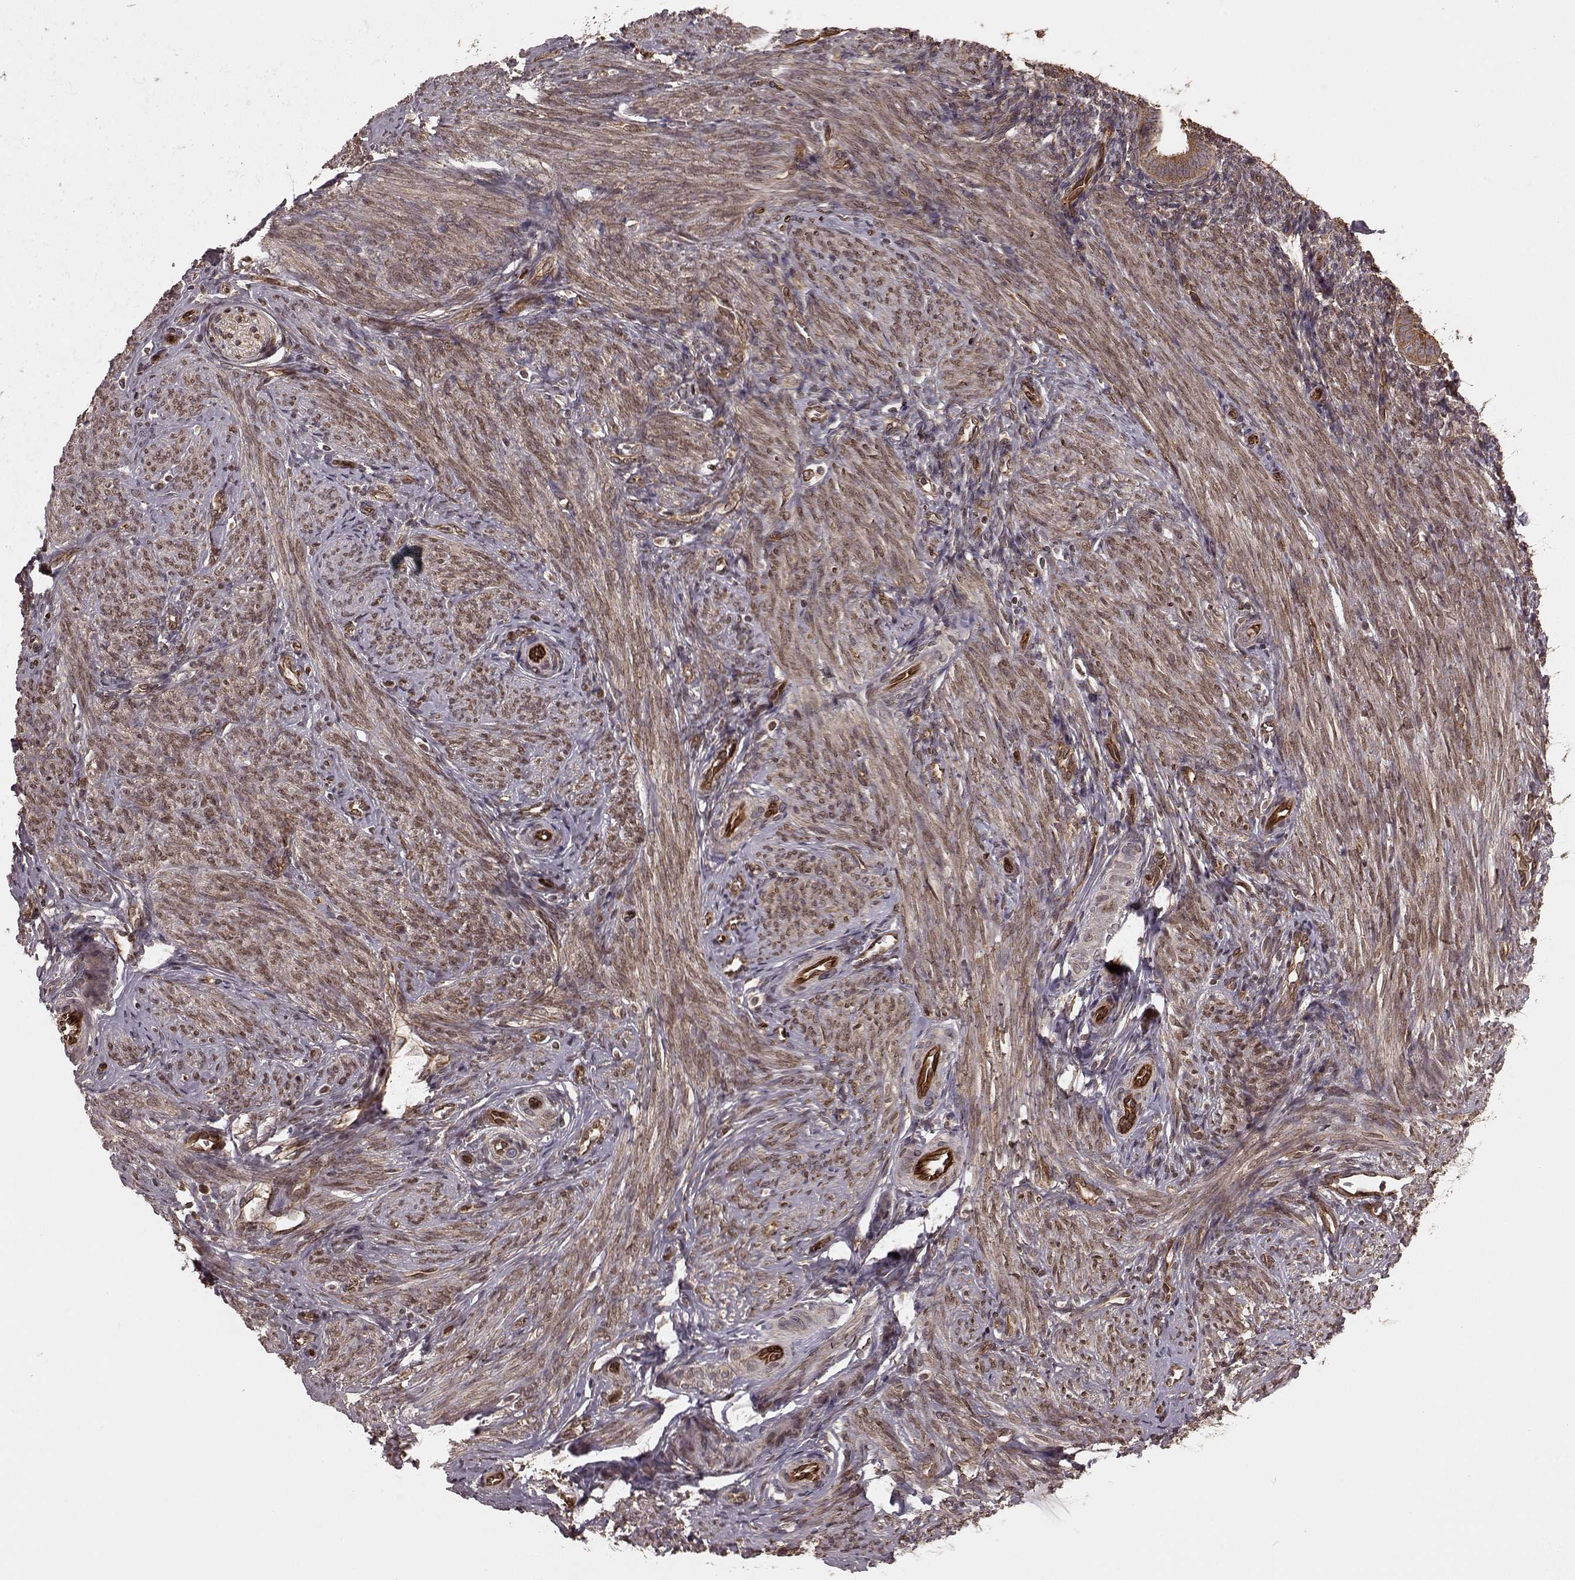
{"staining": {"intensity": "weak", "quantity": ">75%", "location": "cytoplasmic/membranous"}, "tissue": "endometrium", "cell_type": "Cells in endometrial stroma", "image_type": "normal", "snomed": [{"axis": "morphology", "description": "Normal tissue, NOS"}, {"axis": "topography", "description": "Endometrium"}], "caption": "Immunohistochemical staining of unremarkable human endometrium reveals >75% levels of weak cytoplasmic/membranous protein staining in about >75% of cells in endometrial stroma.", "gene": "AGPAT1", "patient": {"sex": "female", "age": 40}}